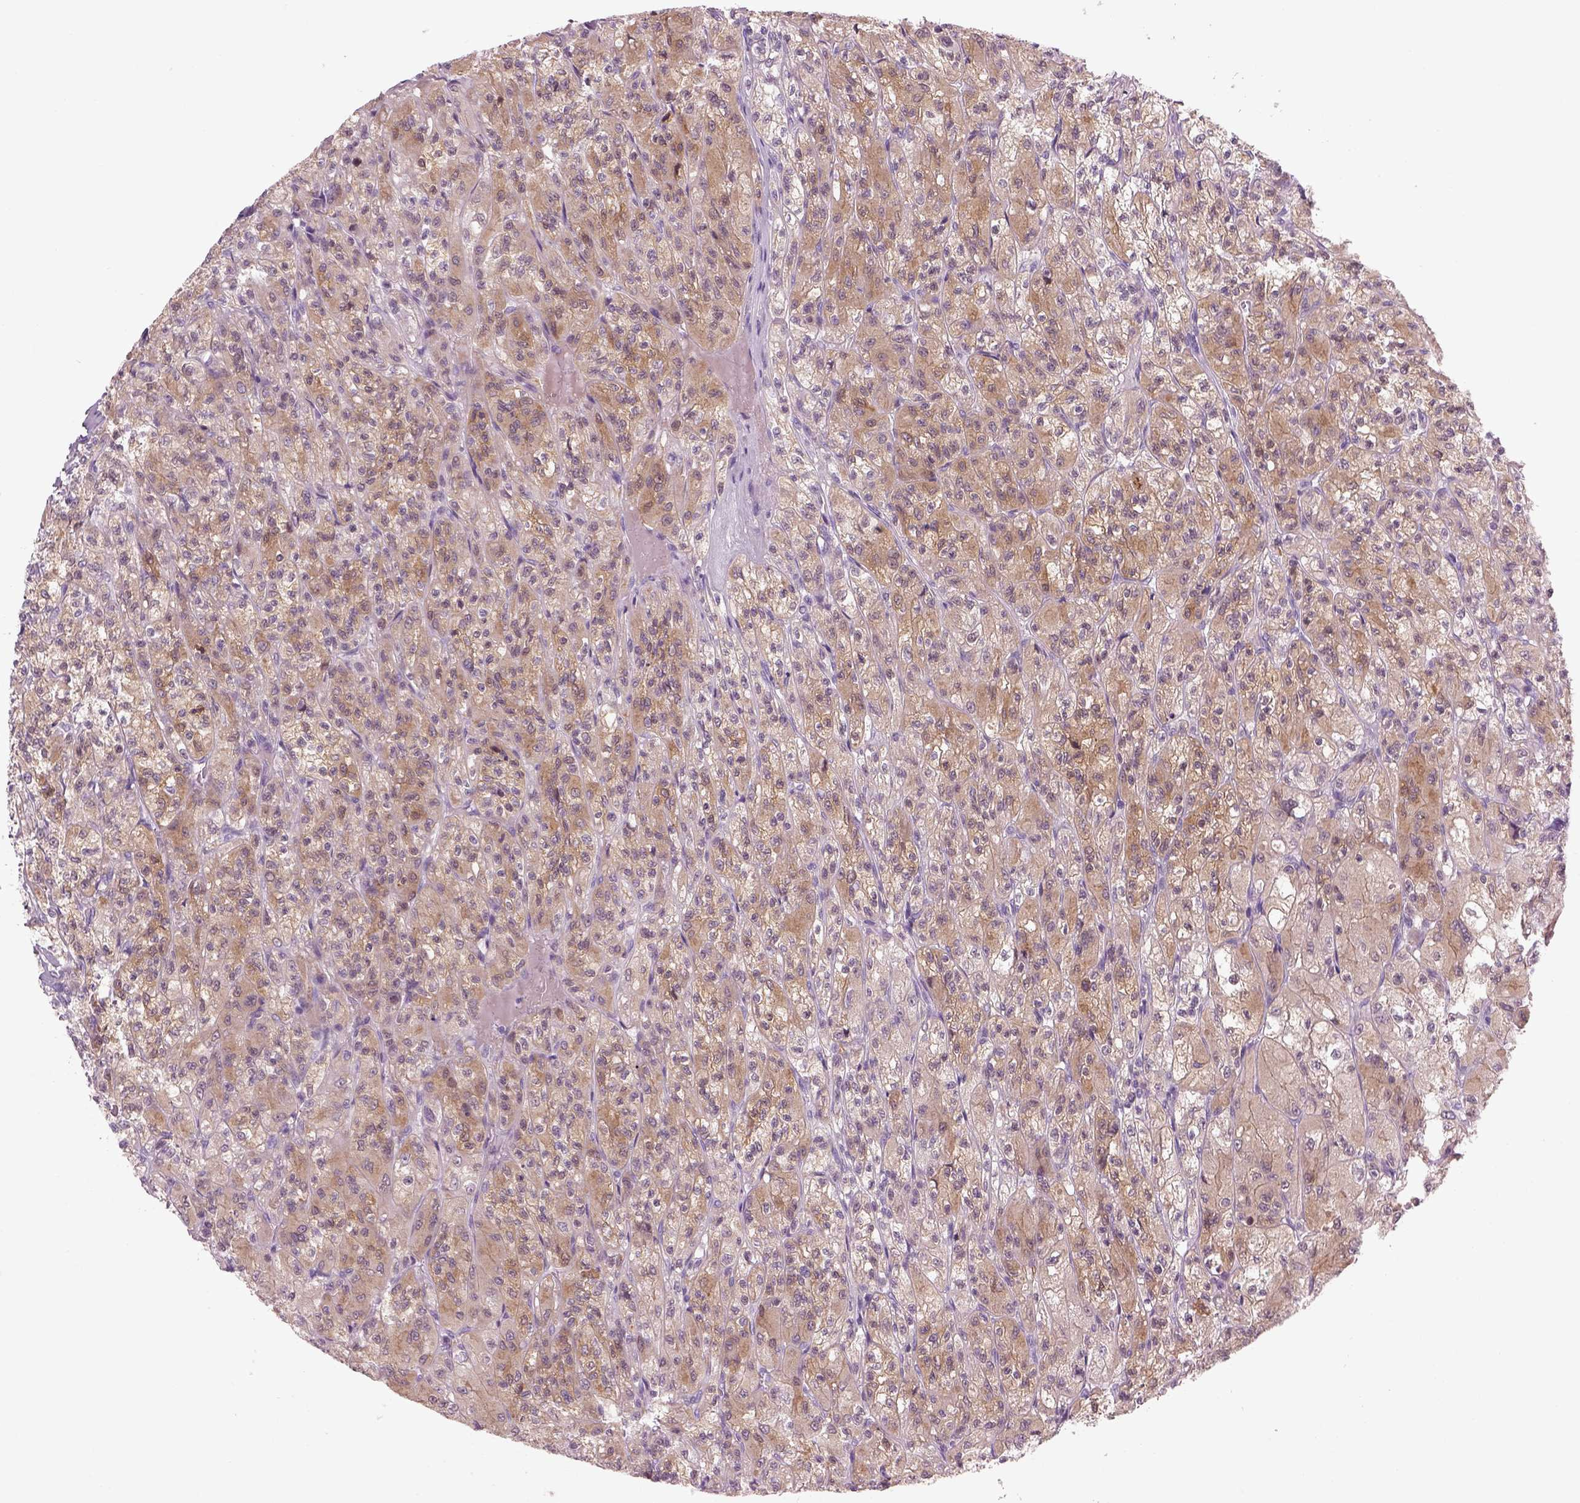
{"staining": {"intensity": "weak", "quantity": "25%-75%", "location": "cytoplasmic/membranous"}, "tissue": "renal cancer", "cell_type": "Tumor cells", "image_type": "cancer", "snomed": [{"axis": "morphology", "description": "Adenocarcinoma, NOS"}, {"axis": "topography", "description": "Kidney"}], "caption": "A photomicrograph of human renal cancer (adenocarcinoma) stained for a protein displays weak cytoplasmic/membranous brown staining in tumor cells.", "gene": "MDH1B", "patient": {"sex": "female", "age": 70}}